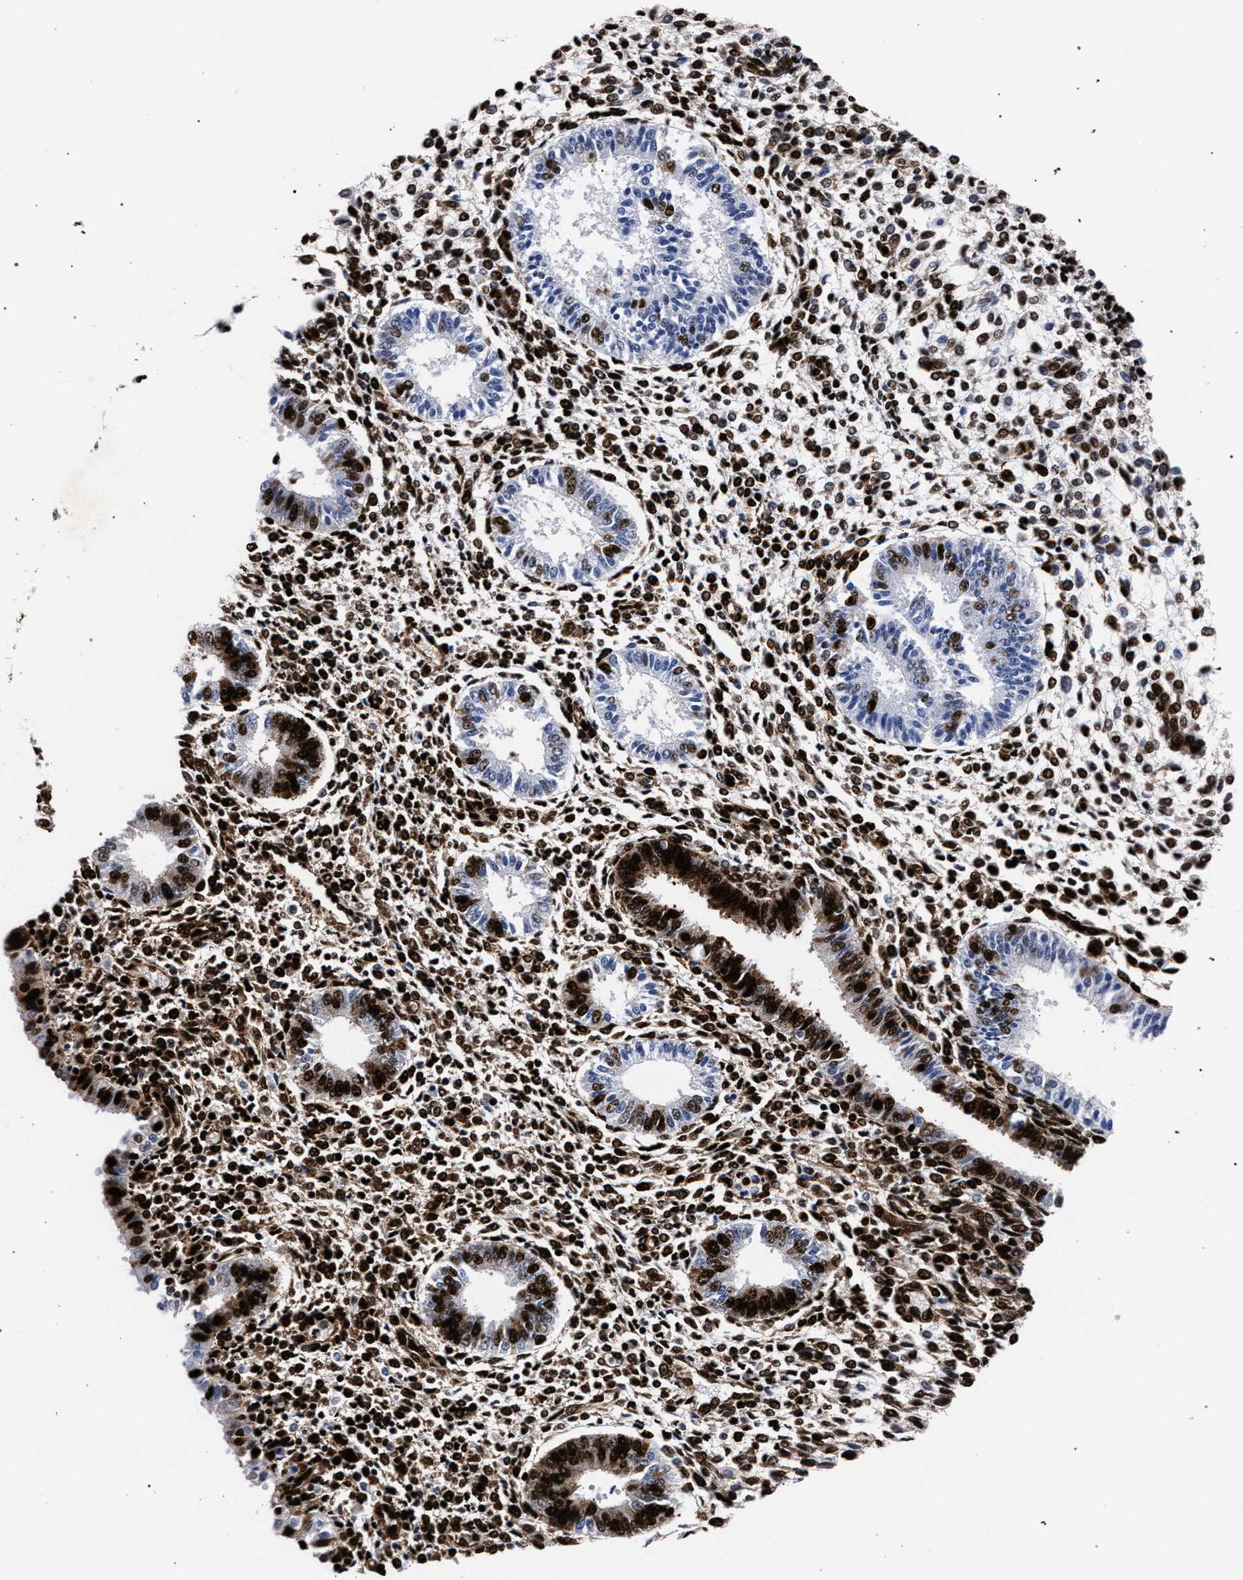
{"staining": {"intensity": "strong", "quantity": "25%-75%", "location": "nuclear"}, "tissue": "endometrium", "cell_type": "Cells in endometrial stroma", "image_type": "normal", "snomed": [{"axis": "morphology", "description": "Normal tissue, NOS"}, {"axis": "topography", "description": "Endometrium"}], "caption": "Brown immunohistochemical staining in unremarkable endometrium demonstrates strong nuclear expression in about 25%-75% of cells in endometrial stroma.", "gene": "HNRNPA1", "patient": {"sex": "female", "age": 35}}